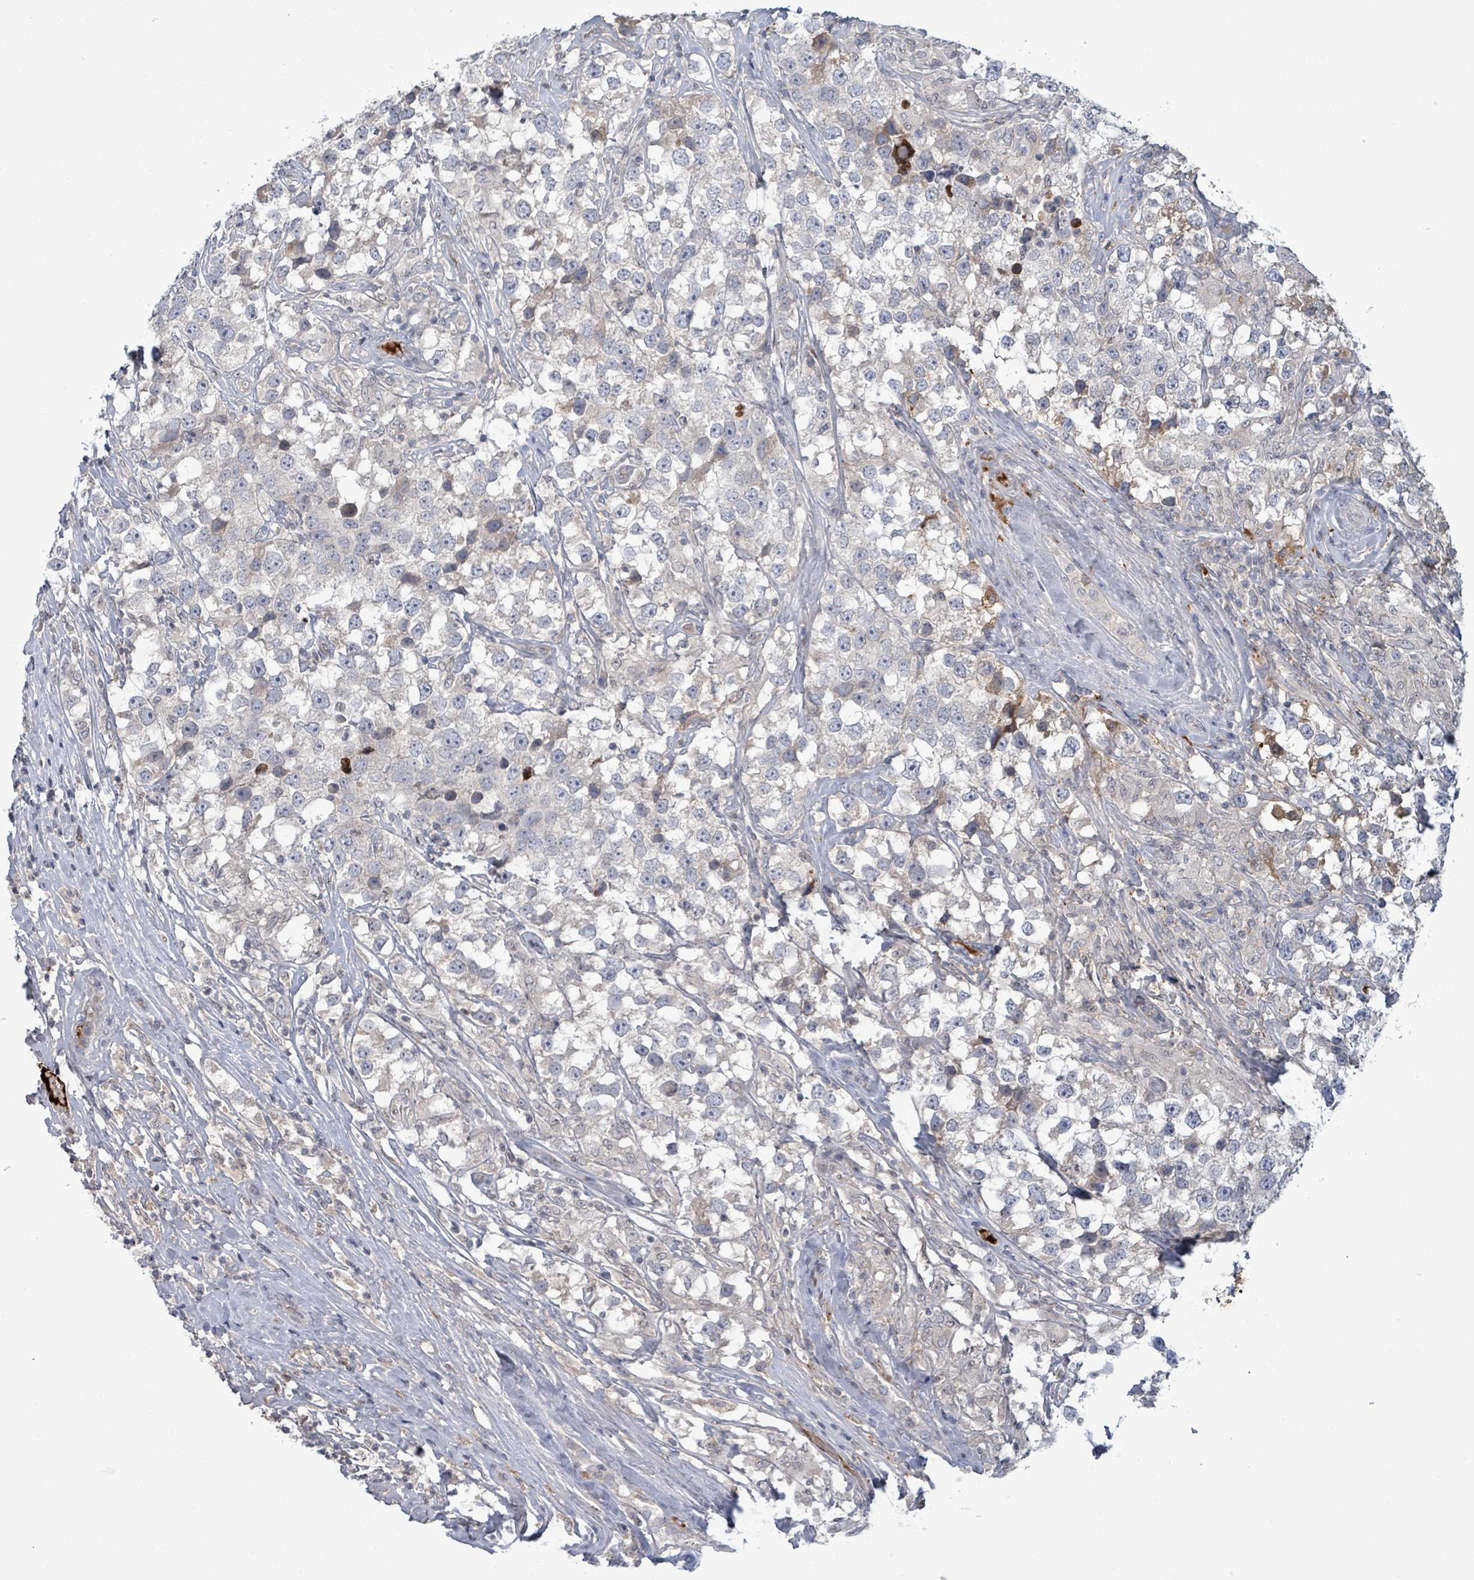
{"staining": {"intensity": "weak", "quantity": "<25%", "location": "cytoplasmic/membranous"}, "tissue": "testis cancer", "cell_type": "Tumor cells", "image_type": "cancer", "snomed": [{"axis": "morphology", "description": "Seminoma, NOS"}, {"axis": "topography", "description": "Testis"}], "caption": "The immunohistochemistry image has no significant positivity in tumor cells of seminoma (testis) tissue.", "gene": "GRM8", "patient": {"sex": "male", "age": 46}}